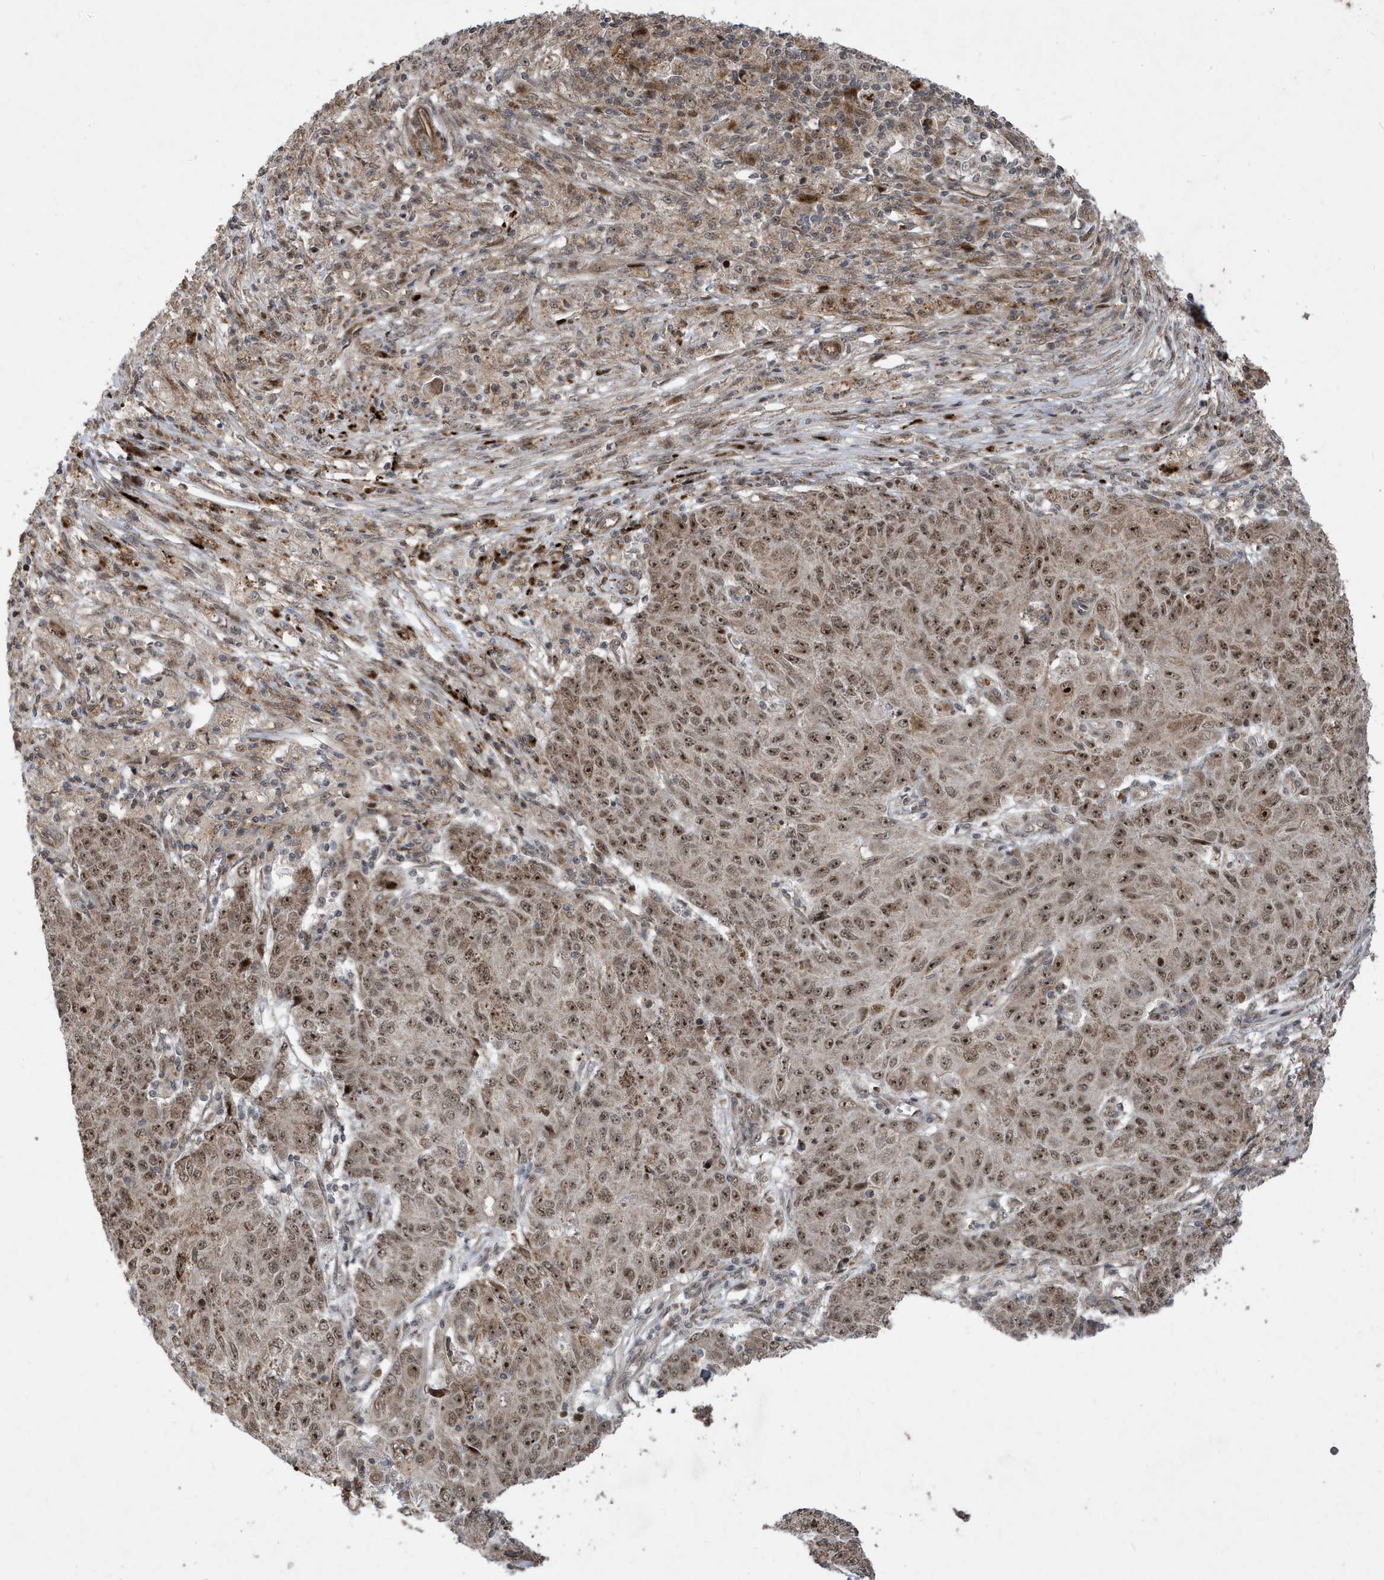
{"staining": {"intensity": "moderate", "quantity": ">75%", "location": "cytoplasmic/membranous,nuclear"}, "tissue": "ovarian cancer", "cell_type": "Tumor cells", "image_type": "cancer", "snomed": [{"axis": "morphology", "description": "Carcinoma, endometroid"}, {"axis": "topography", "description": "Ovary"}], "caption": "DAB (3,3'-diaminobenzidine) immunohistochemical staining of ovarian cancer exhibits moderate cytoplasmic/membranous and nuclear protein staining in approximately >75% of tumor cells.", "gene": "FAM9B", "patient": {"sex": "female", "age": 42}}